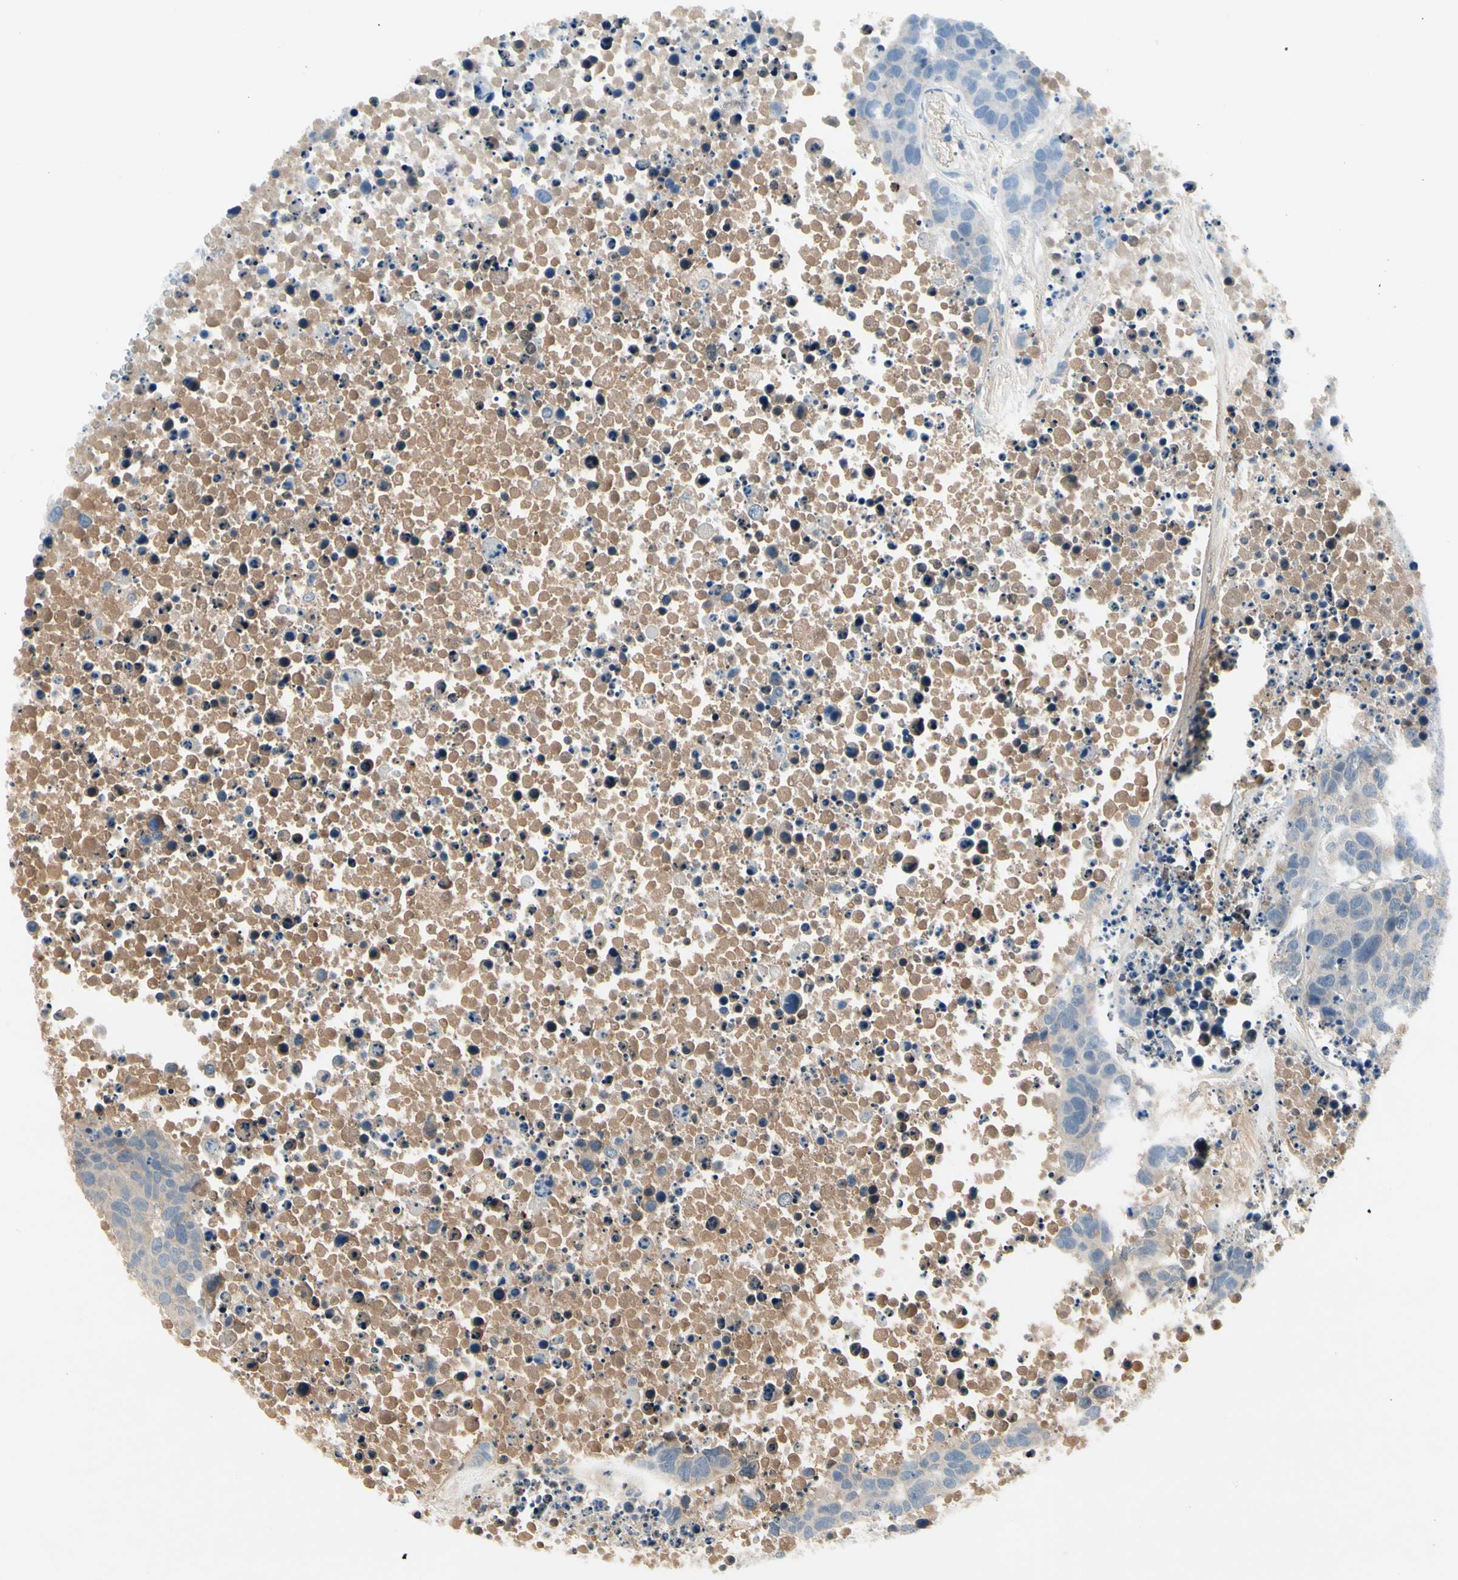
{"staining": {"intensity": "weak", "quantity": "<25%", "location": "cytoplasmic/membranous"}, "tissue": "carcinoid", "cell_type": "Tumor cells", "image_type": "cancer", "snomed": [{"axis": "morphology", "description": "Carcinoid, malignant, NOS"}, {"axis": "topography", "description": "Lung"}], "caption": "Immunohistochemical staining of carcinoid (malignant) reveals no significant expression in tumor cells.", "gene": "CCL4", "patient": {"sex": "male", "age": 60}}